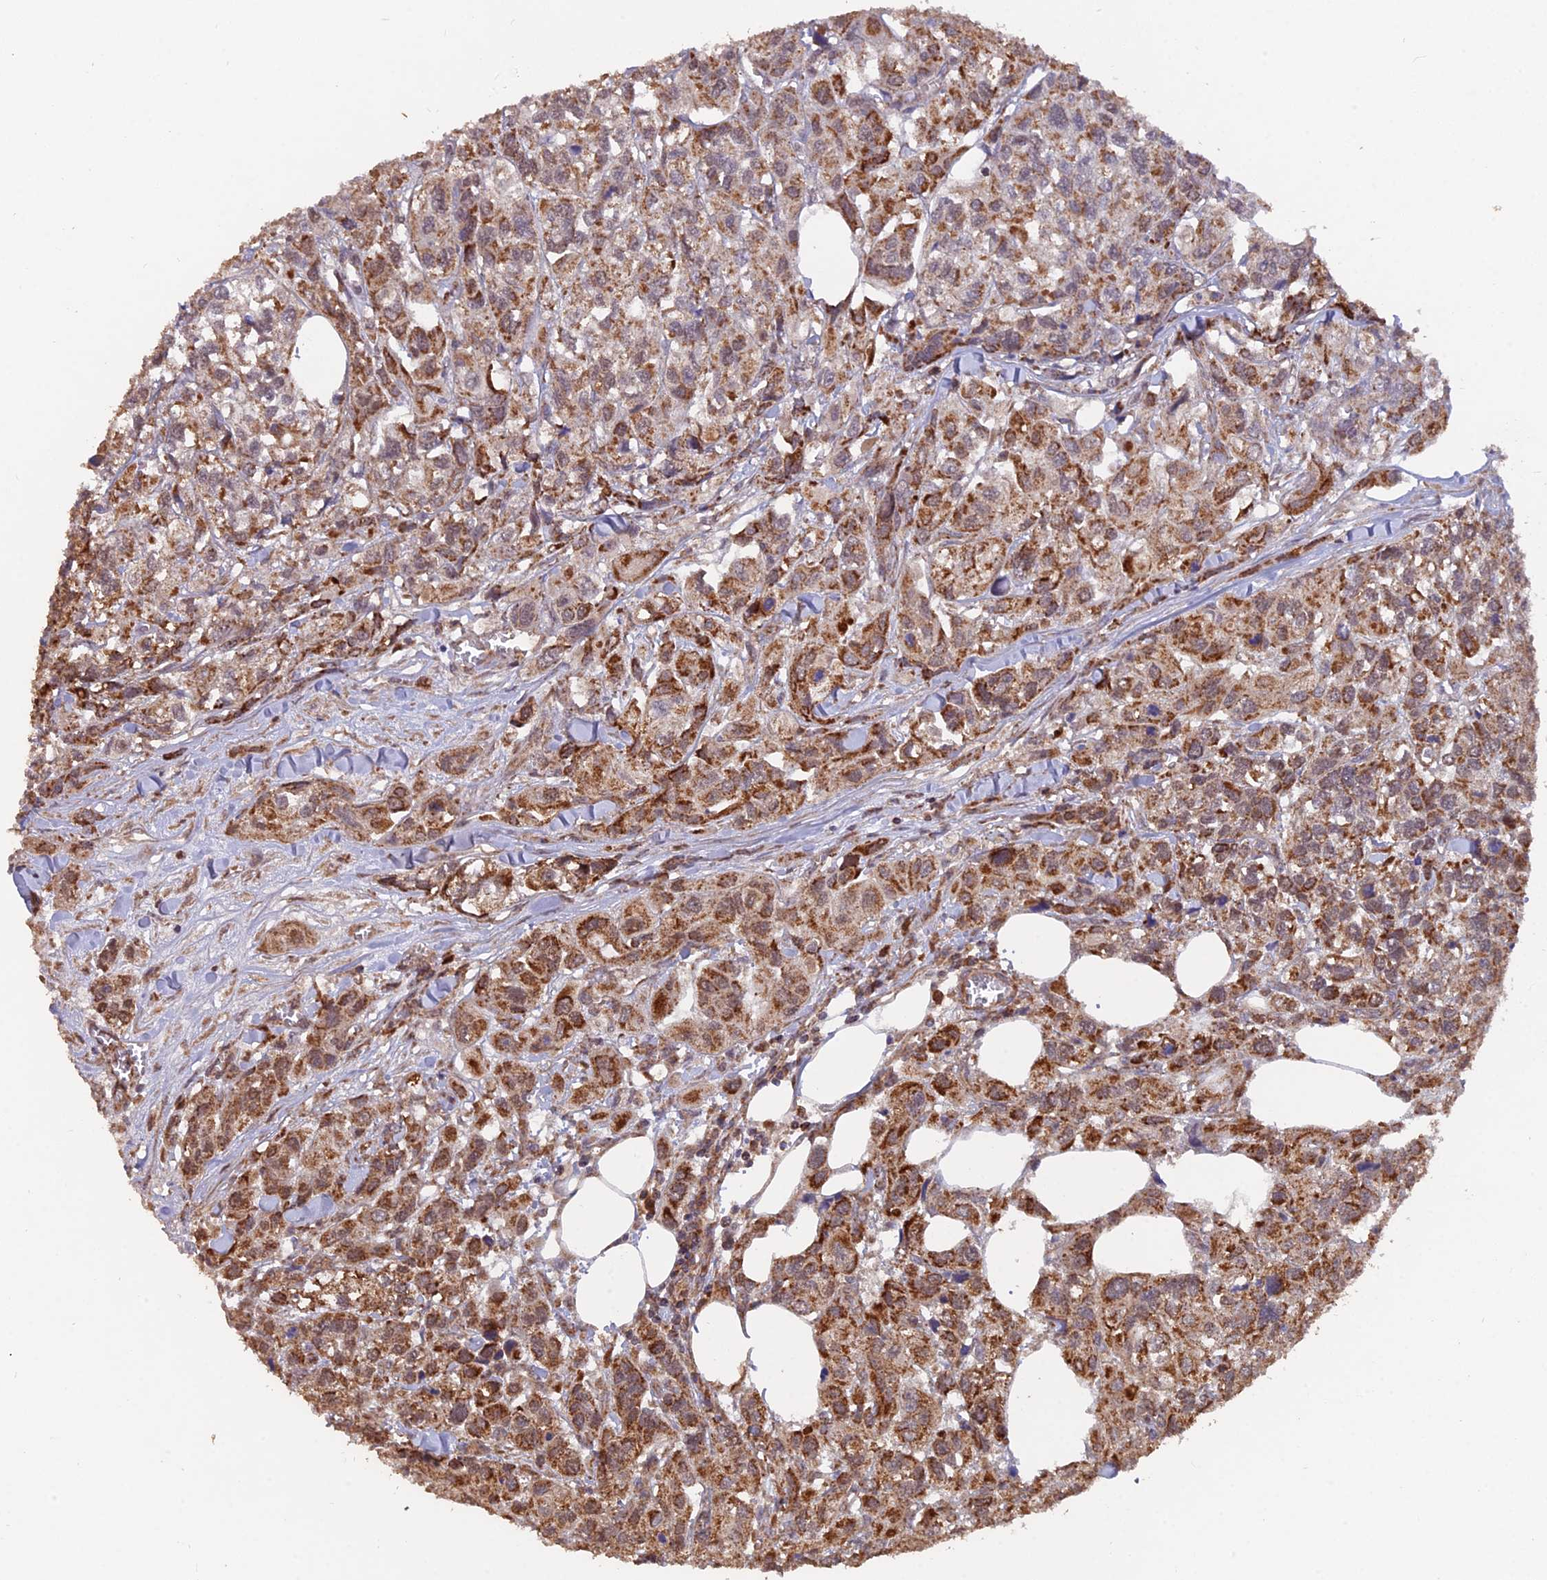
{"staining": {"intensity": "moderate", "quantity": ">75%", "location": "cytoplasmic/membranous"}, "tissue": "urothelial cancer", "cell_type": "Tumor cells", "image_type": "cancer", "snomed": [{"axis": "morphology", "description": "Urothelial carcinoma, High grade"}, {"axis": "topography", "description": "Urinary bladder"}], "caption": "Human urothelial cancer stained with a protein marker demonstrates moderate staining in tumor cells.", "gene": "IFT22", "patient": {"sex": "male", "age": 67}}